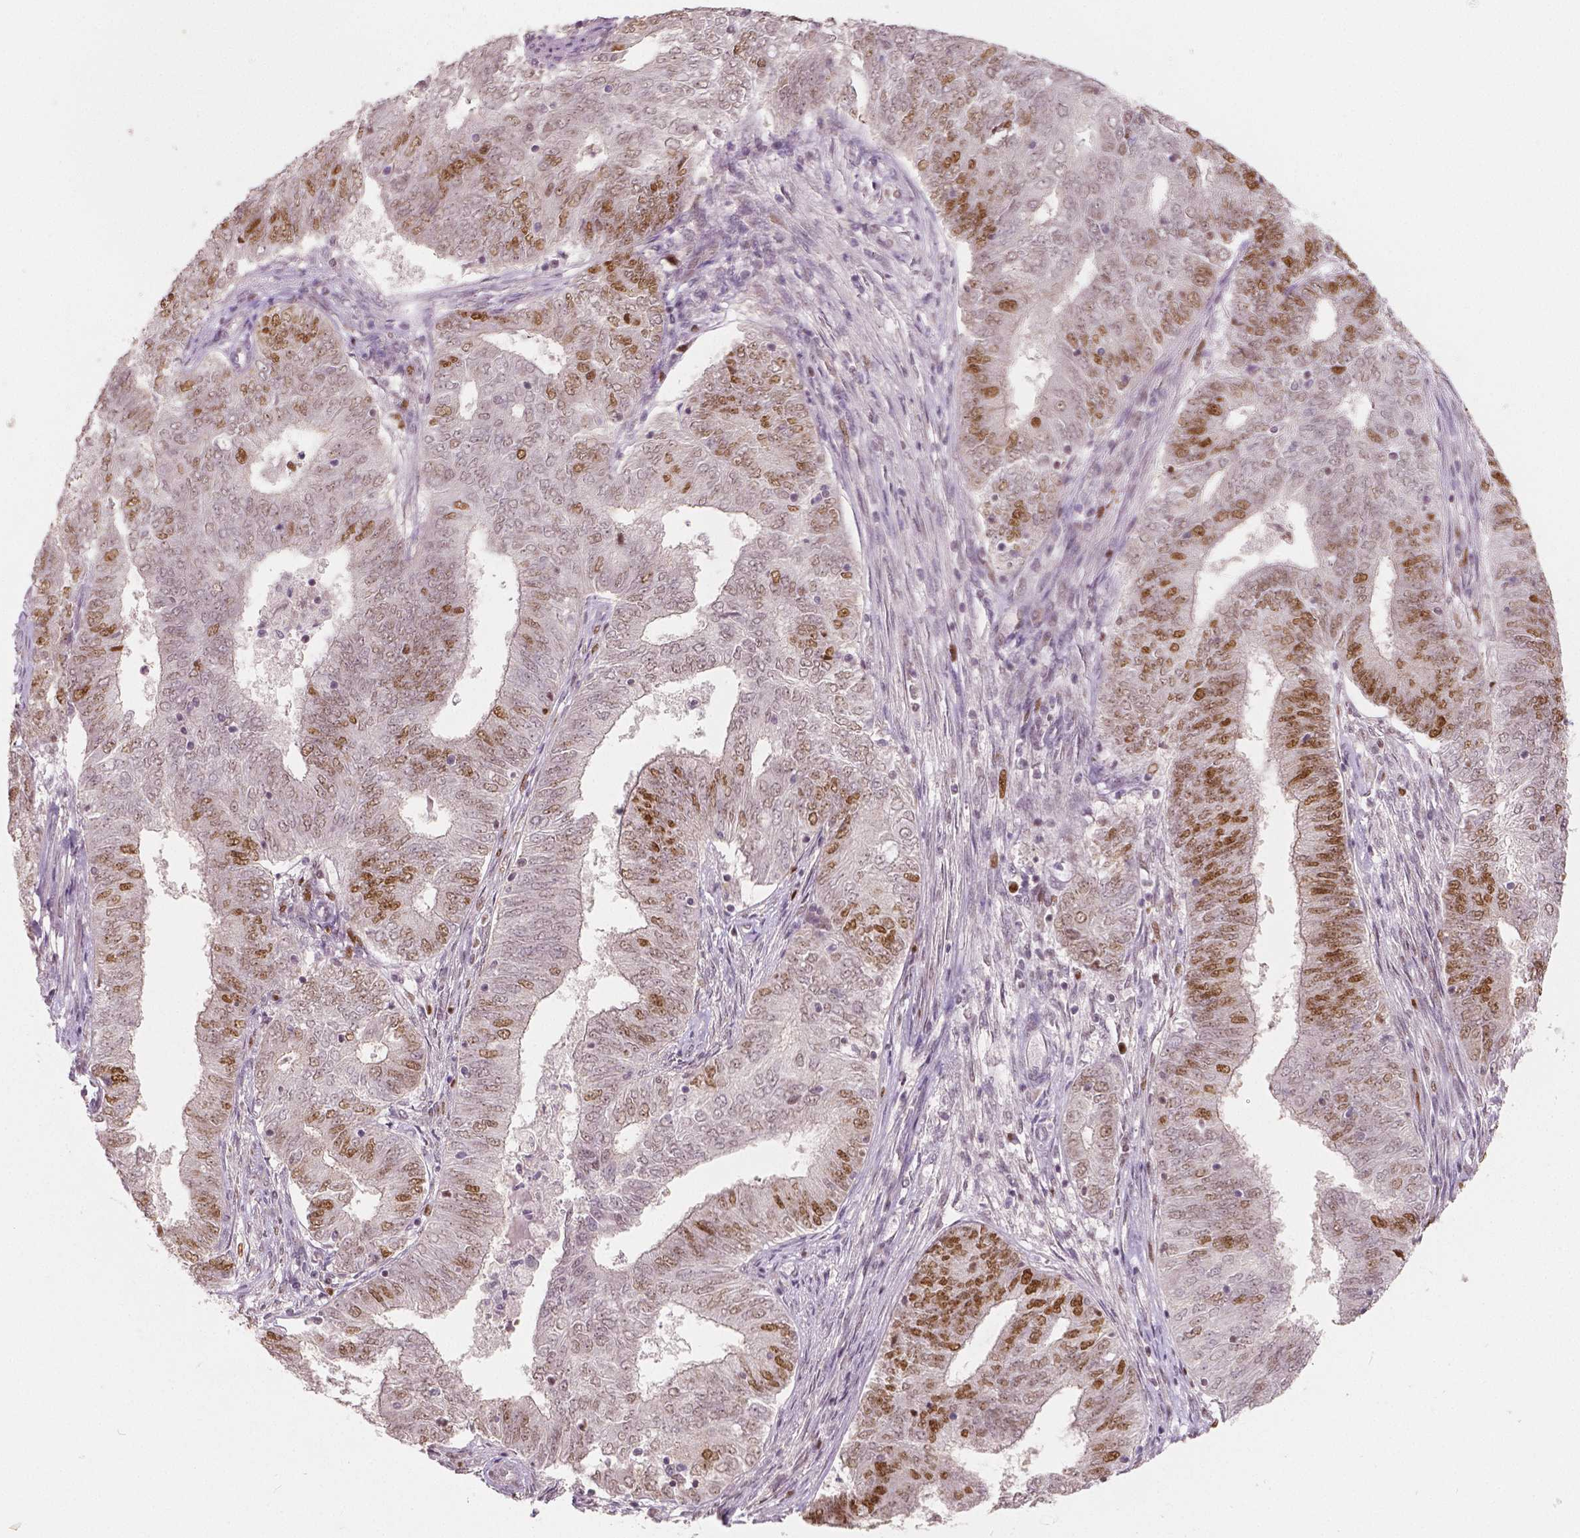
{"staining": {"intensity": "moderate", "quantity": "25%-75%", "location": "nuclear"}, "tissue": "endometrial cancer", "cell_type": "Tumor cells", "image_type": "cancer", "snomed": [{"axis": "morphology", "description": "Adenocarcinoma, NOS"}, {"axis": "topography", "description": "Endometrium"}], "caption": "There is medium levels of moderate nuclear positivity in tumor cells of endometrial adenocarcinoma, as demonstrated by immunohistochemical staining (brown color).", "gene": "NSD2", "patient": {"sex": "female", "age": 62}}